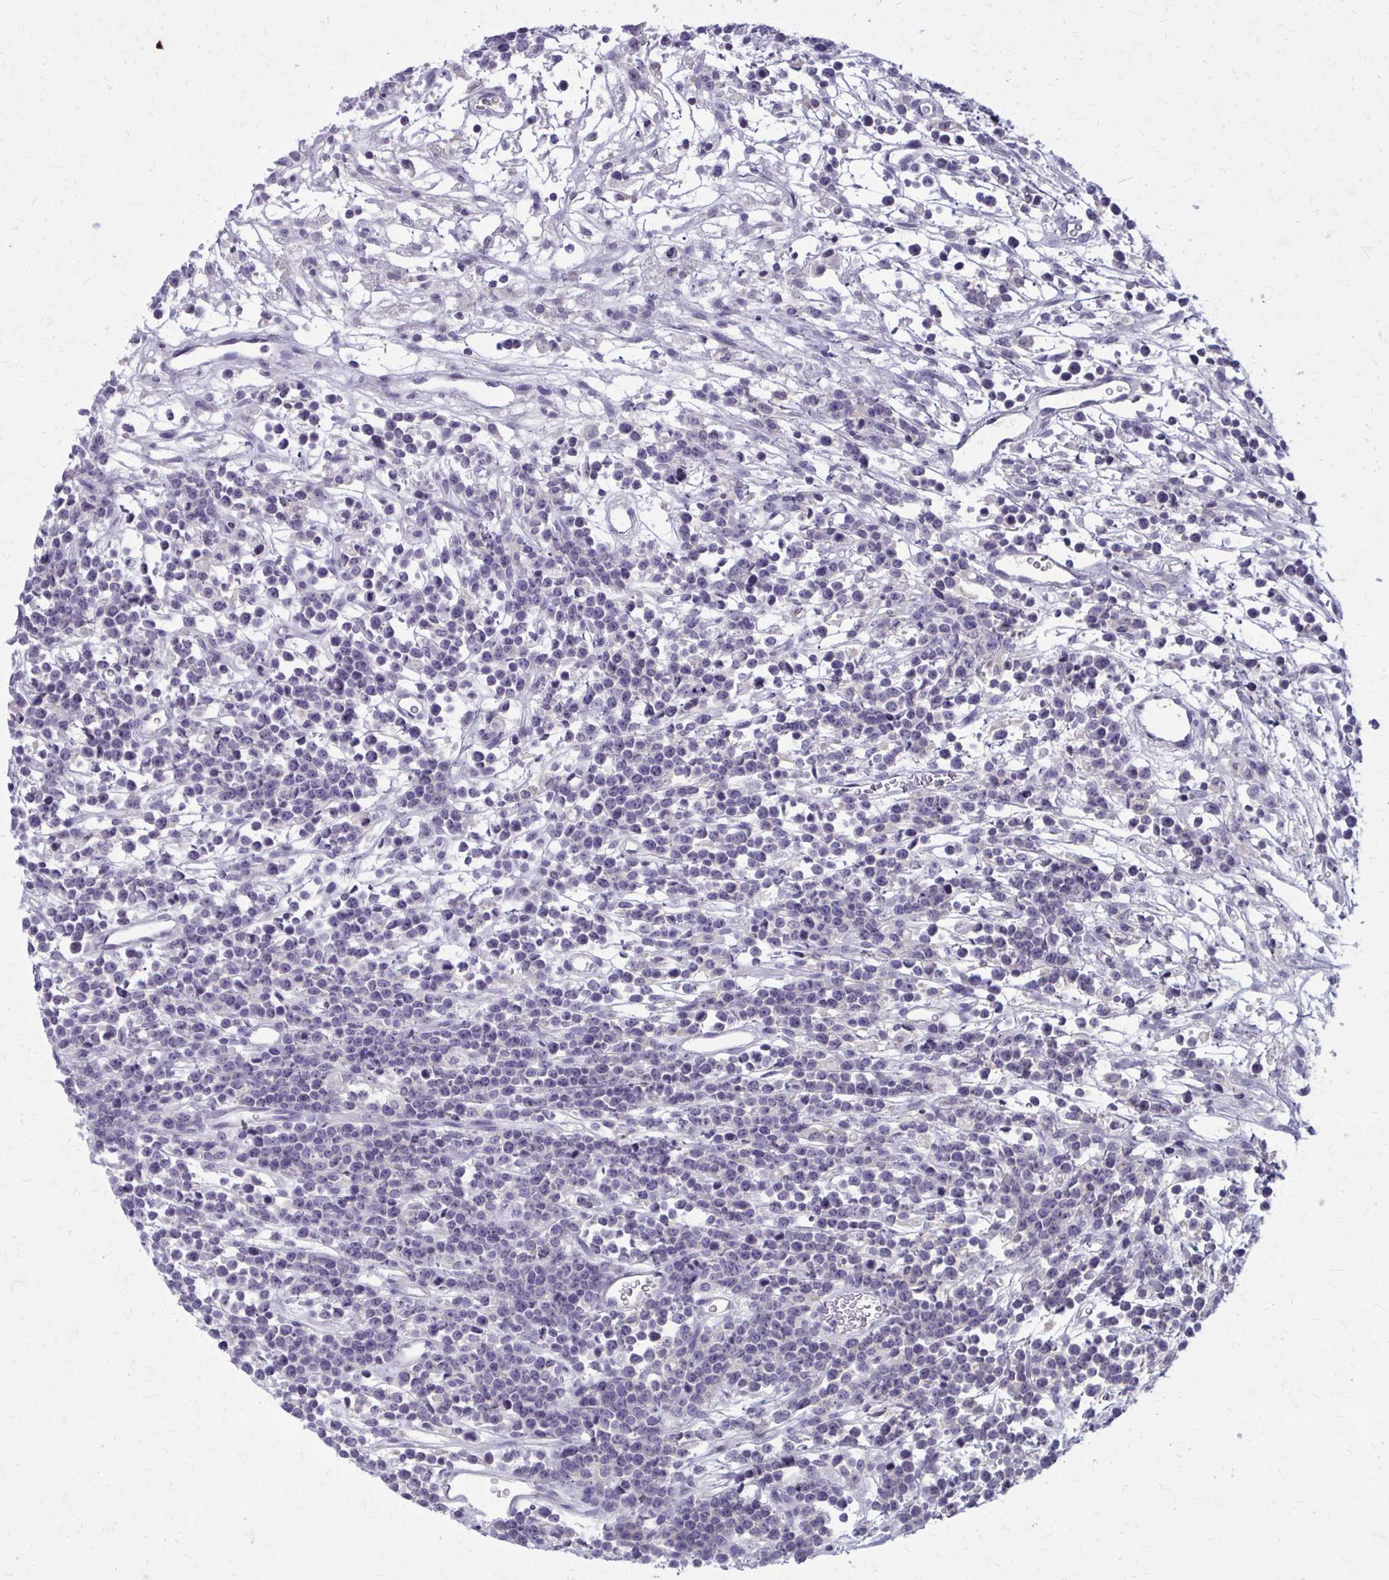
{"staining": {"intensity": "negative", "quantity": "none", "location": "none"}, "tissue": "lymphoma", "cell_type": "Tumor cells", "image_type": "cancer", "snomed": [{"axis": "morphology", "description": "Malignant lymphoma, non-Hodgkin's type, High grade"}, {"axis": "topography", "description": "Ovary"}], "caption": "High magnification brightfield microscopy of malignant lymphoma, non-Hodgkin's type (high-grade) stained with DAB (3,3'-diaminobenzidine) (brown) and counterstained with hematoxylin (blue): tumor cells show no significant expression.", "gene": "OR4A47", "patient": {"sex": "female", "age": 56}}